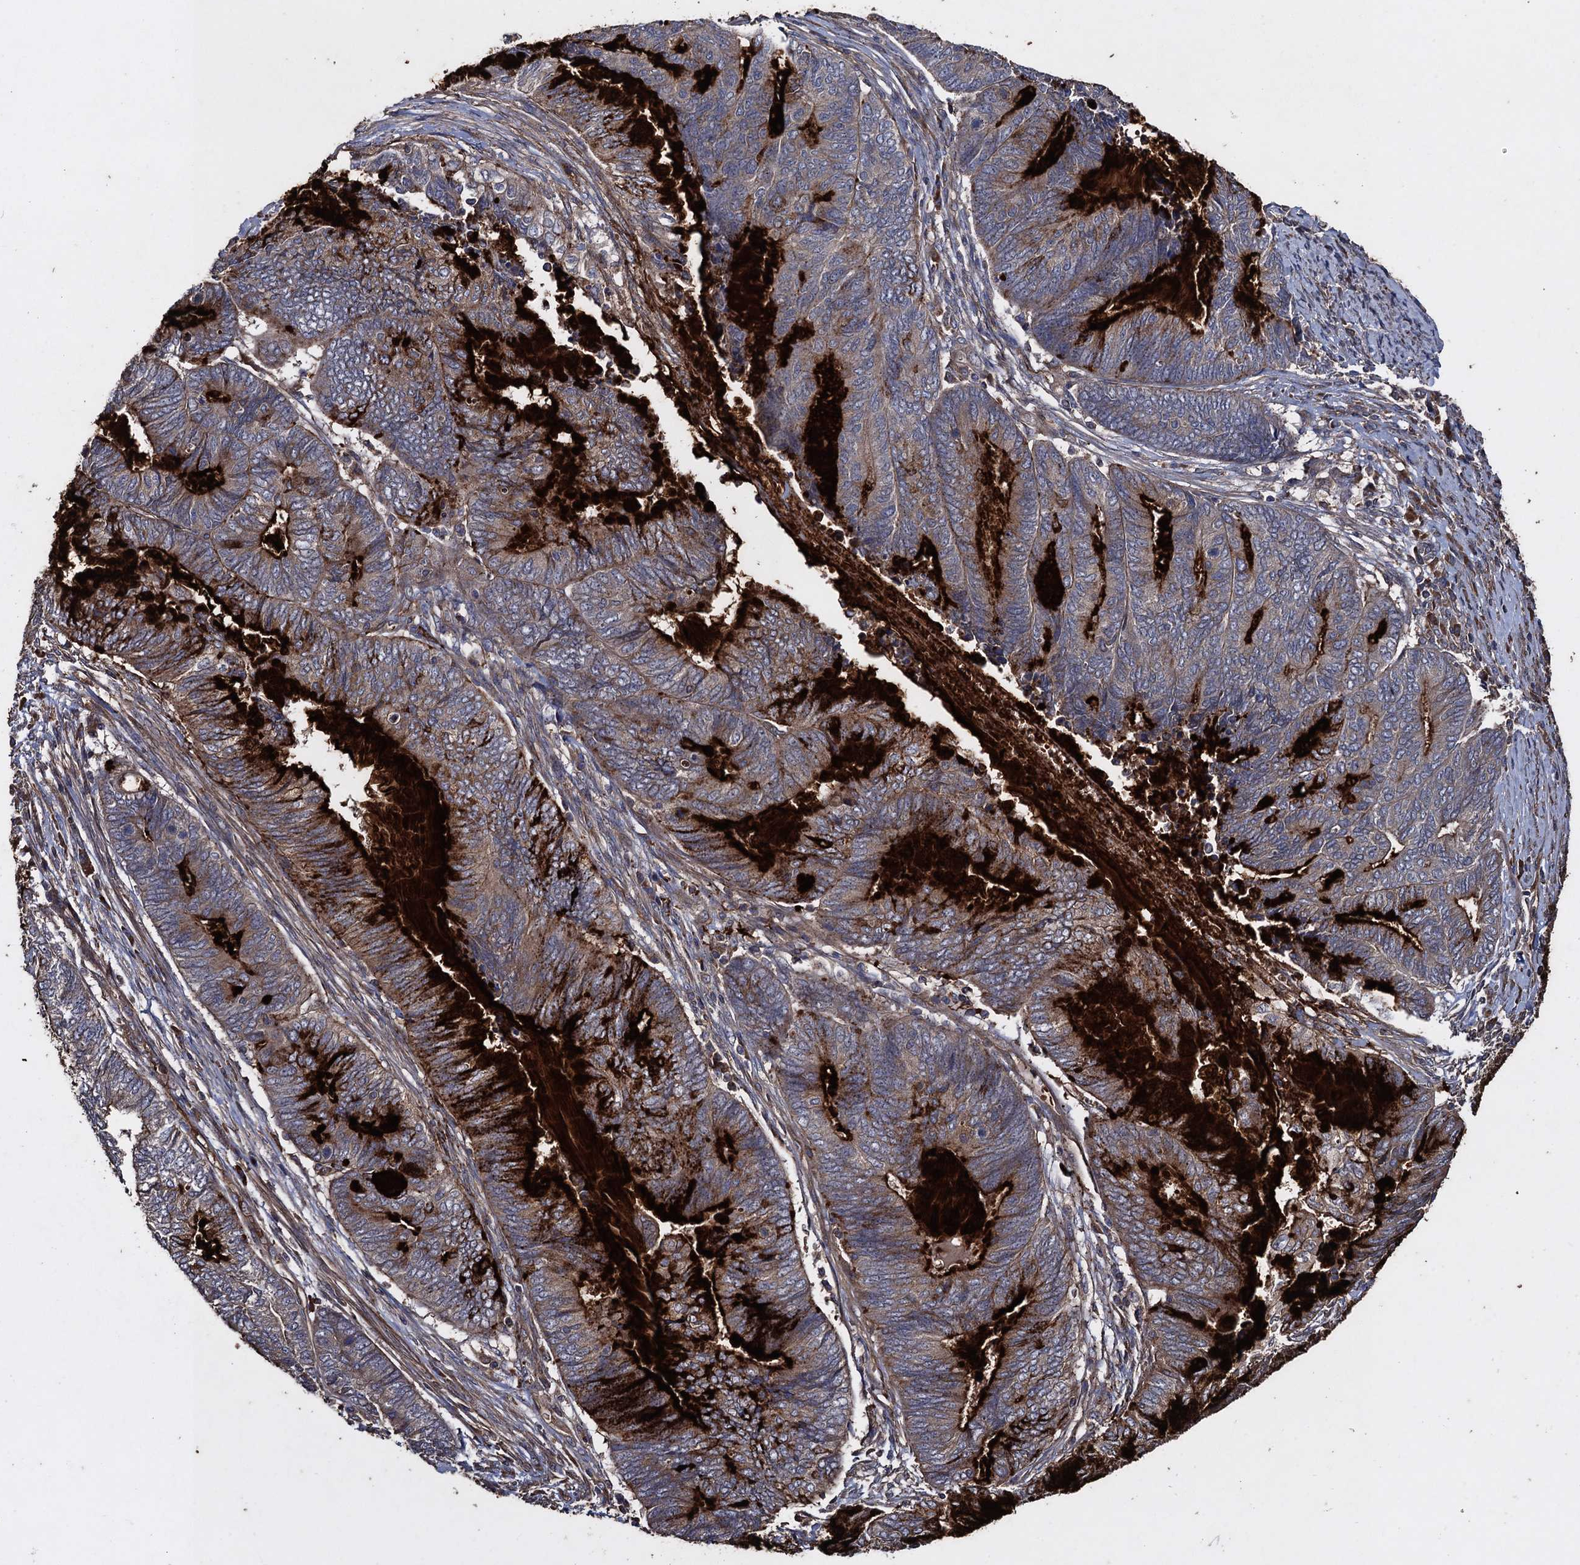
{"staining": {"intensity": "strong", "quantity": "<25%", "location": "cytoplasmic/membranous"}, "tissue": "endometrial cancer", "cell_type": "Tumor cells", "image_type": "cancer", "snomed": [{"axis": "morphology", "description": "Adenocarcinoma, NOS"}, {"axis": "topography", "description": "Uterus"}, {"axis": "topography", "description": "Endometrium"}], "caption": "Endometrial adenocarcinoma stained with immunohistochemistry (IHC) shows strong cytoplasmic/membranous expression in about <25% of tumor cells.", "gene": "TXNDC11", "patient": {"sex": "female", "age": 70}}